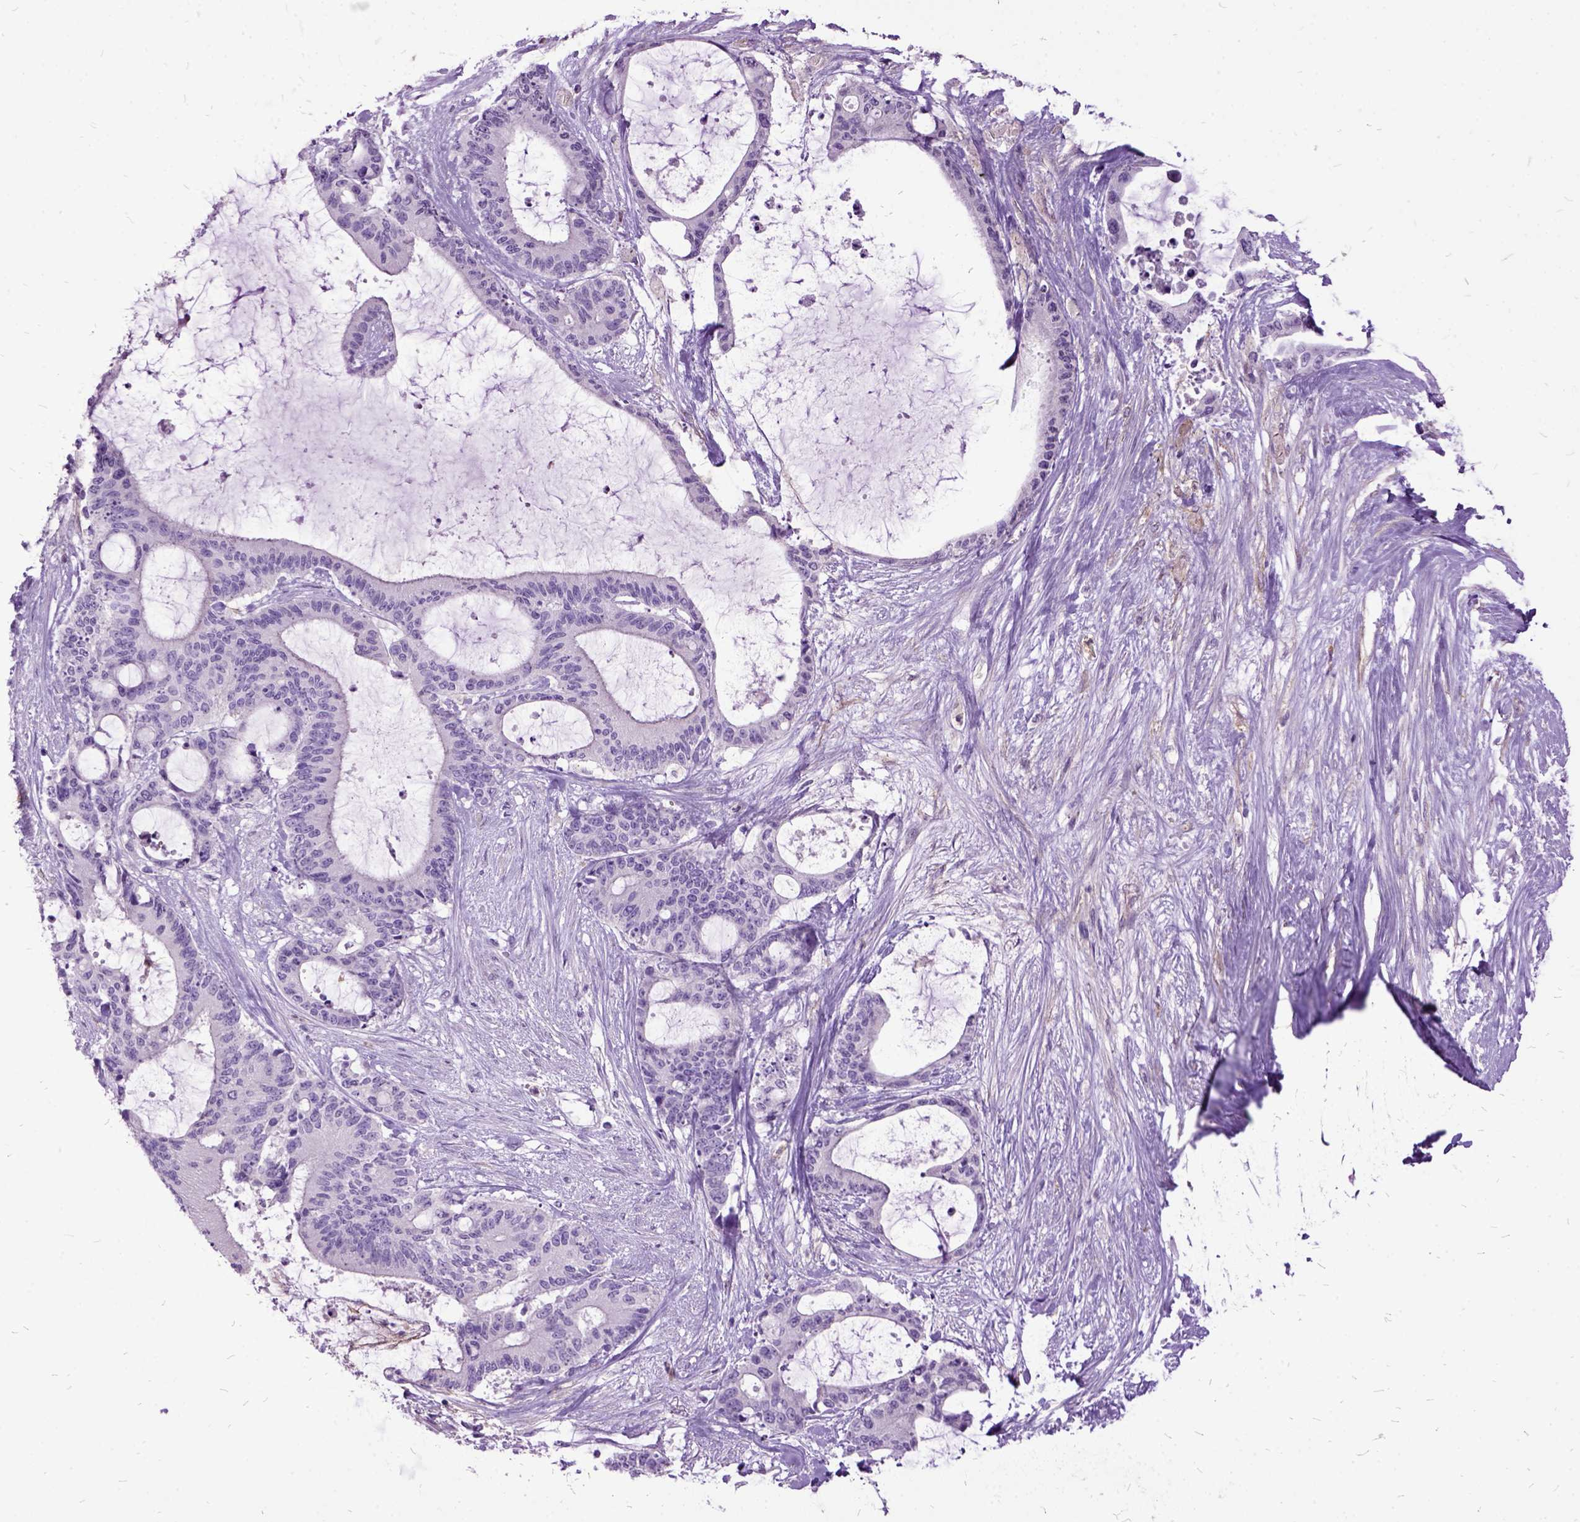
{"staining": {"intensity": "negative", "quantity": "none", "location": "none"}, "tissue": "liver cancer", "cell_type": "Tumor cells", "image_type": "cancer", "snomed": [{"axis": "morphology", "description": "Normal tissue, NOS"}, {"axis": "morphology", "description": "Cholangiocarcinoma"}, {"axis": "topography", "description": "Liver"}, {"axis": "topography", "description": "Peripheral nerve tissue"}], "caption": "Cholangiocarcinoma (liver) stained for a protein using IHC displays no positivity tumor cells.", "gene": "MME", "patient": {"sex": "female", "age": 73}}